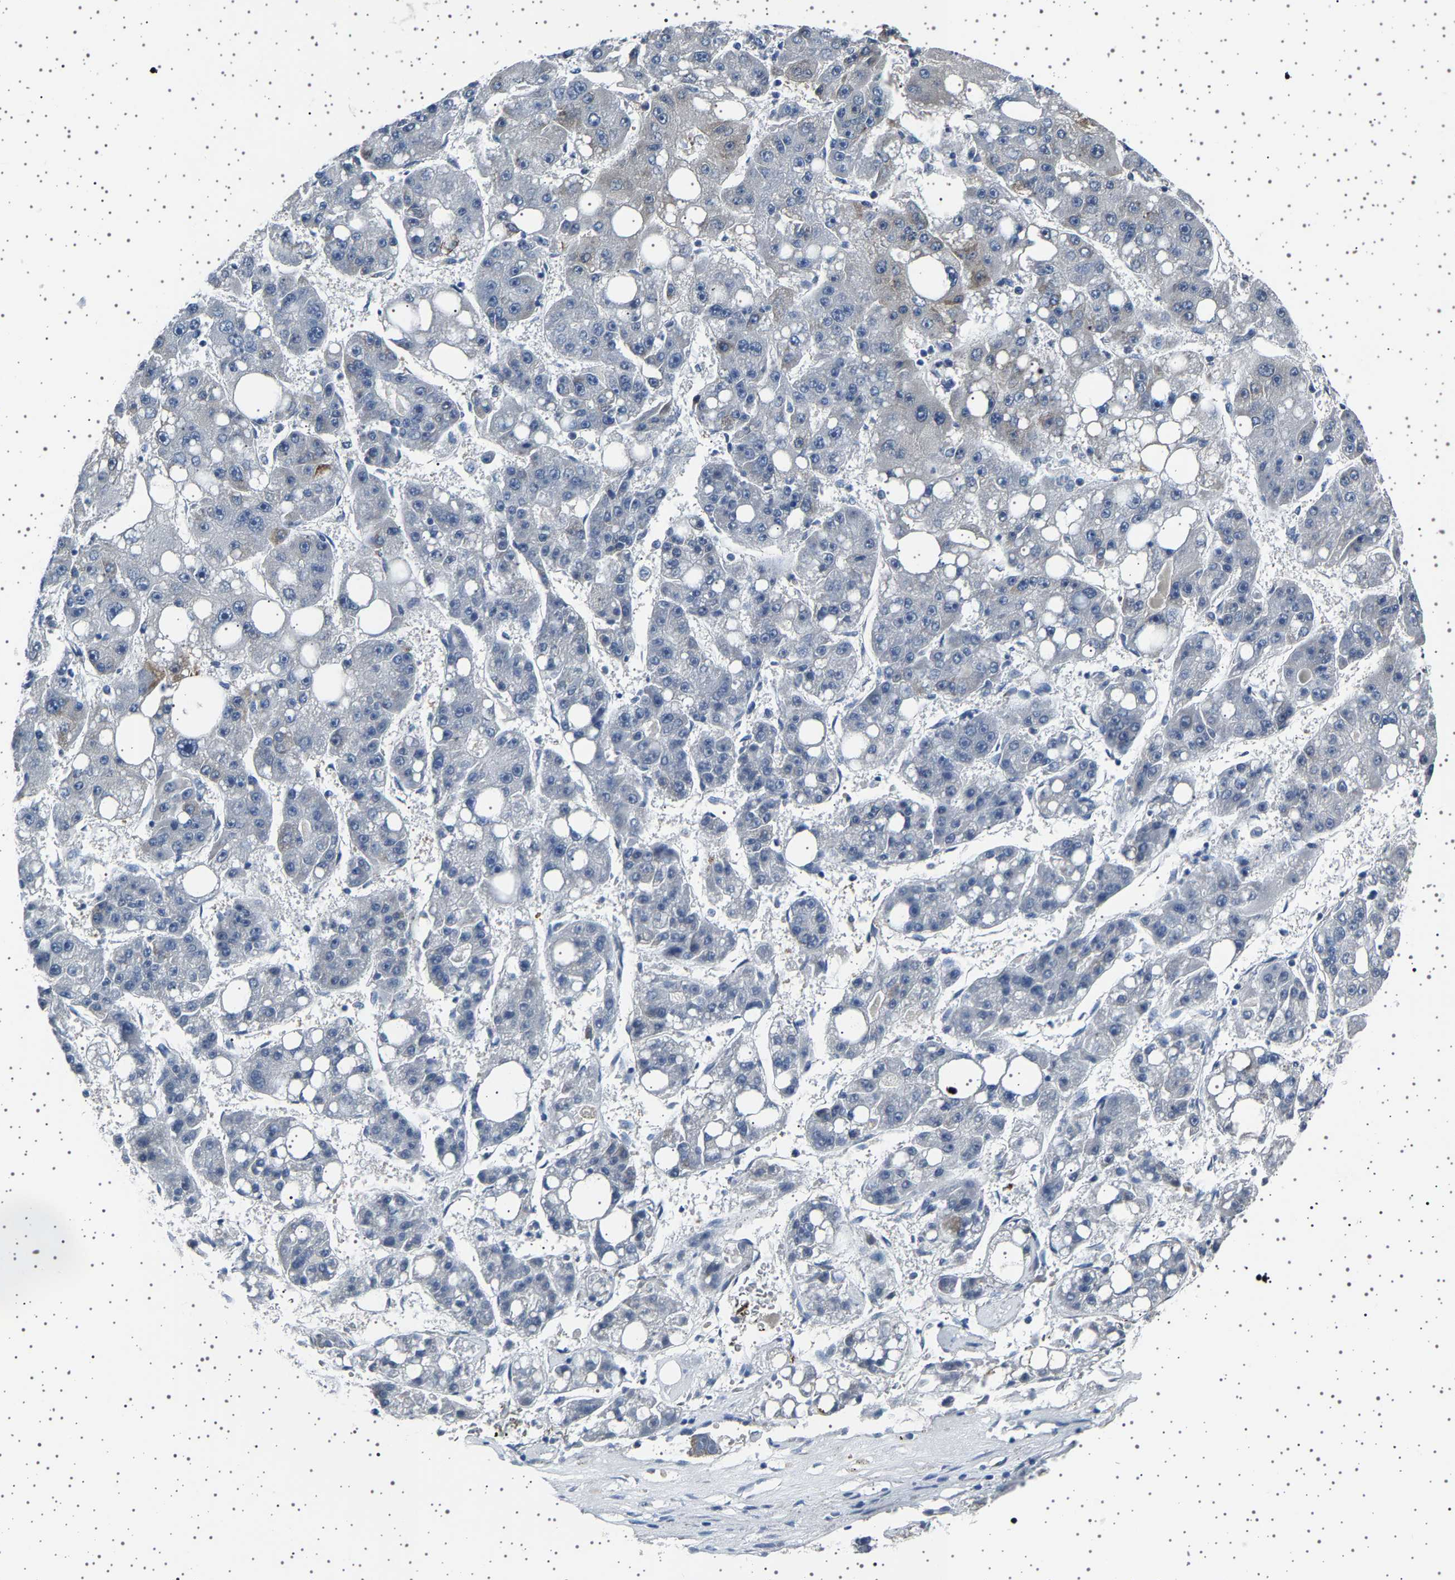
{"staining": {"intensity": "weak", "quantity": "<25%", "location": "cytoplasmic/membranous"}, "tissue": "liver cancer", "cell_type": "Tumor cells", "image_type": "cancer", "snomed": [{"axis": "morphology", "description": "Carcinoma, Hepatocellular, NOS"}, {"axis": "topography", "description": "Liver"}], "caption": "DAB immunohistochemical staining of liver cancer (hepatocellular carcinoma) demonstrates no significant positivity in tumor cells.", "gene": "FTCD", "patient": {"sex": "female", "age": 61}}